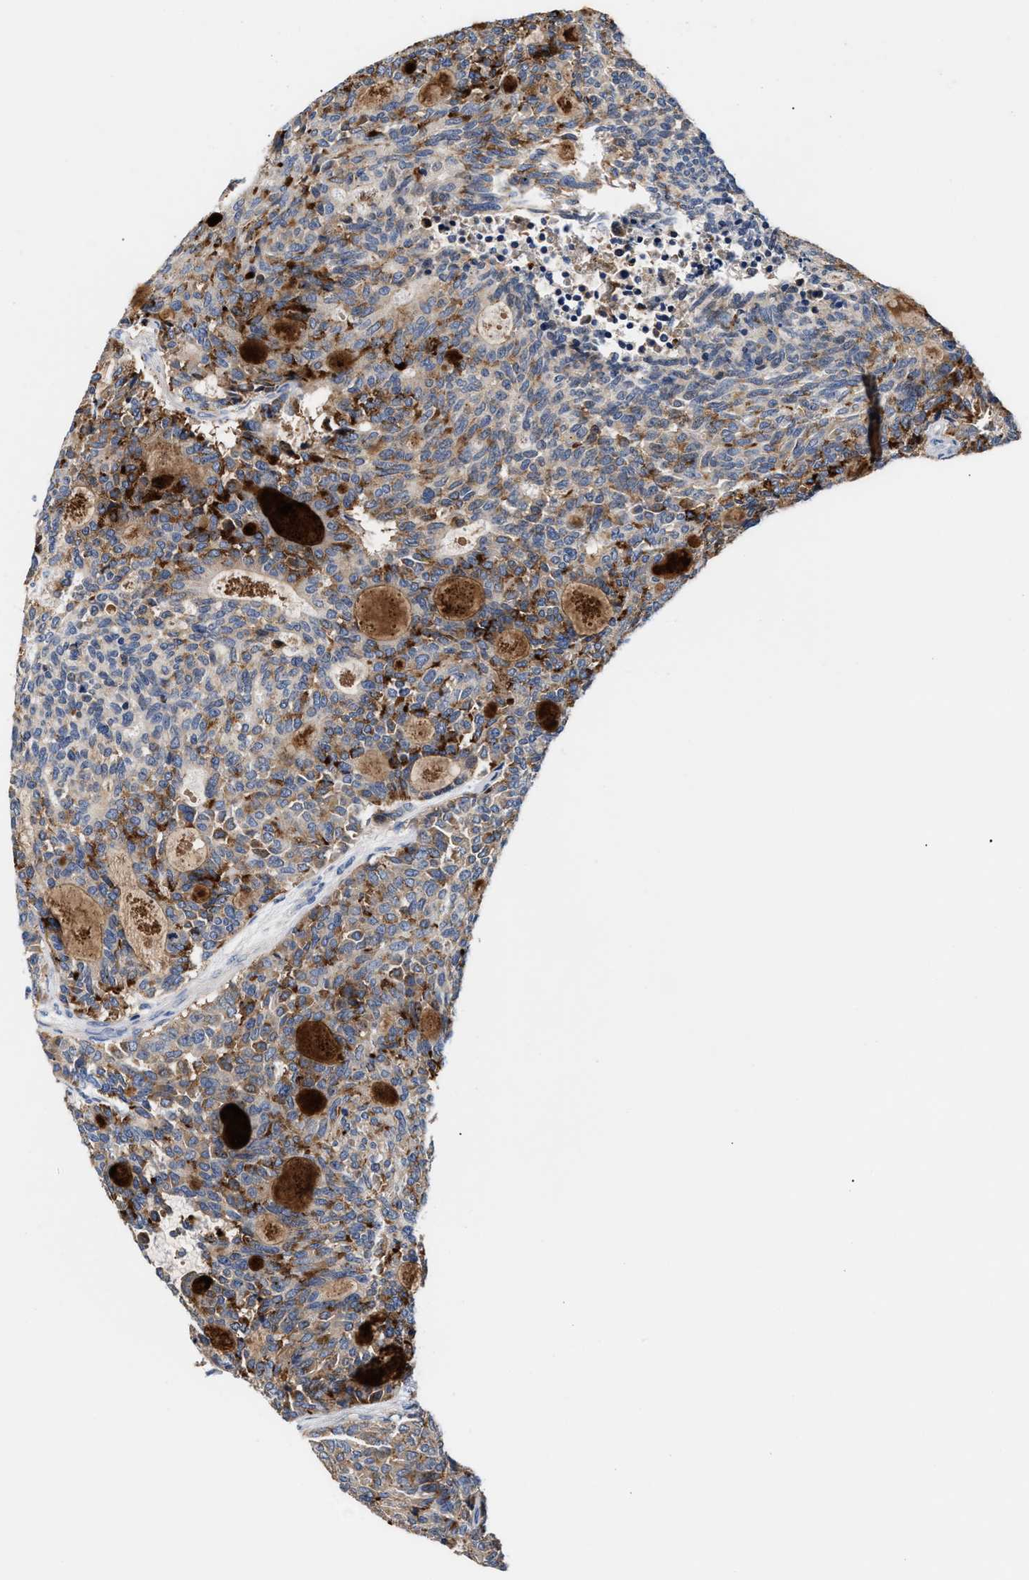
{"staining": {"intensity": "moderate", "quantity": "25%-75%", "location": "cytoplasmic/membranous"}, "tissue": "carcinoid", "cell_type": "Tumor cells", "image_type": "cancer", "snomed": [{"axis": "morphology", "description": "Carcinoid, malignant, NOS"}, {"axis": "topography", "description": "Pancreas"}], "caption": "This micrograph demonstrates carcinoid stained with immunohistochemistry (IHC) to label a protein in brown. The cytoplasmic/membranous of tumor cells show moderate positivity for the protein. Nuclei are counter-stained blue.", "gene": "ACTL7B", "patient": {"sex": "female", "age": 54}}